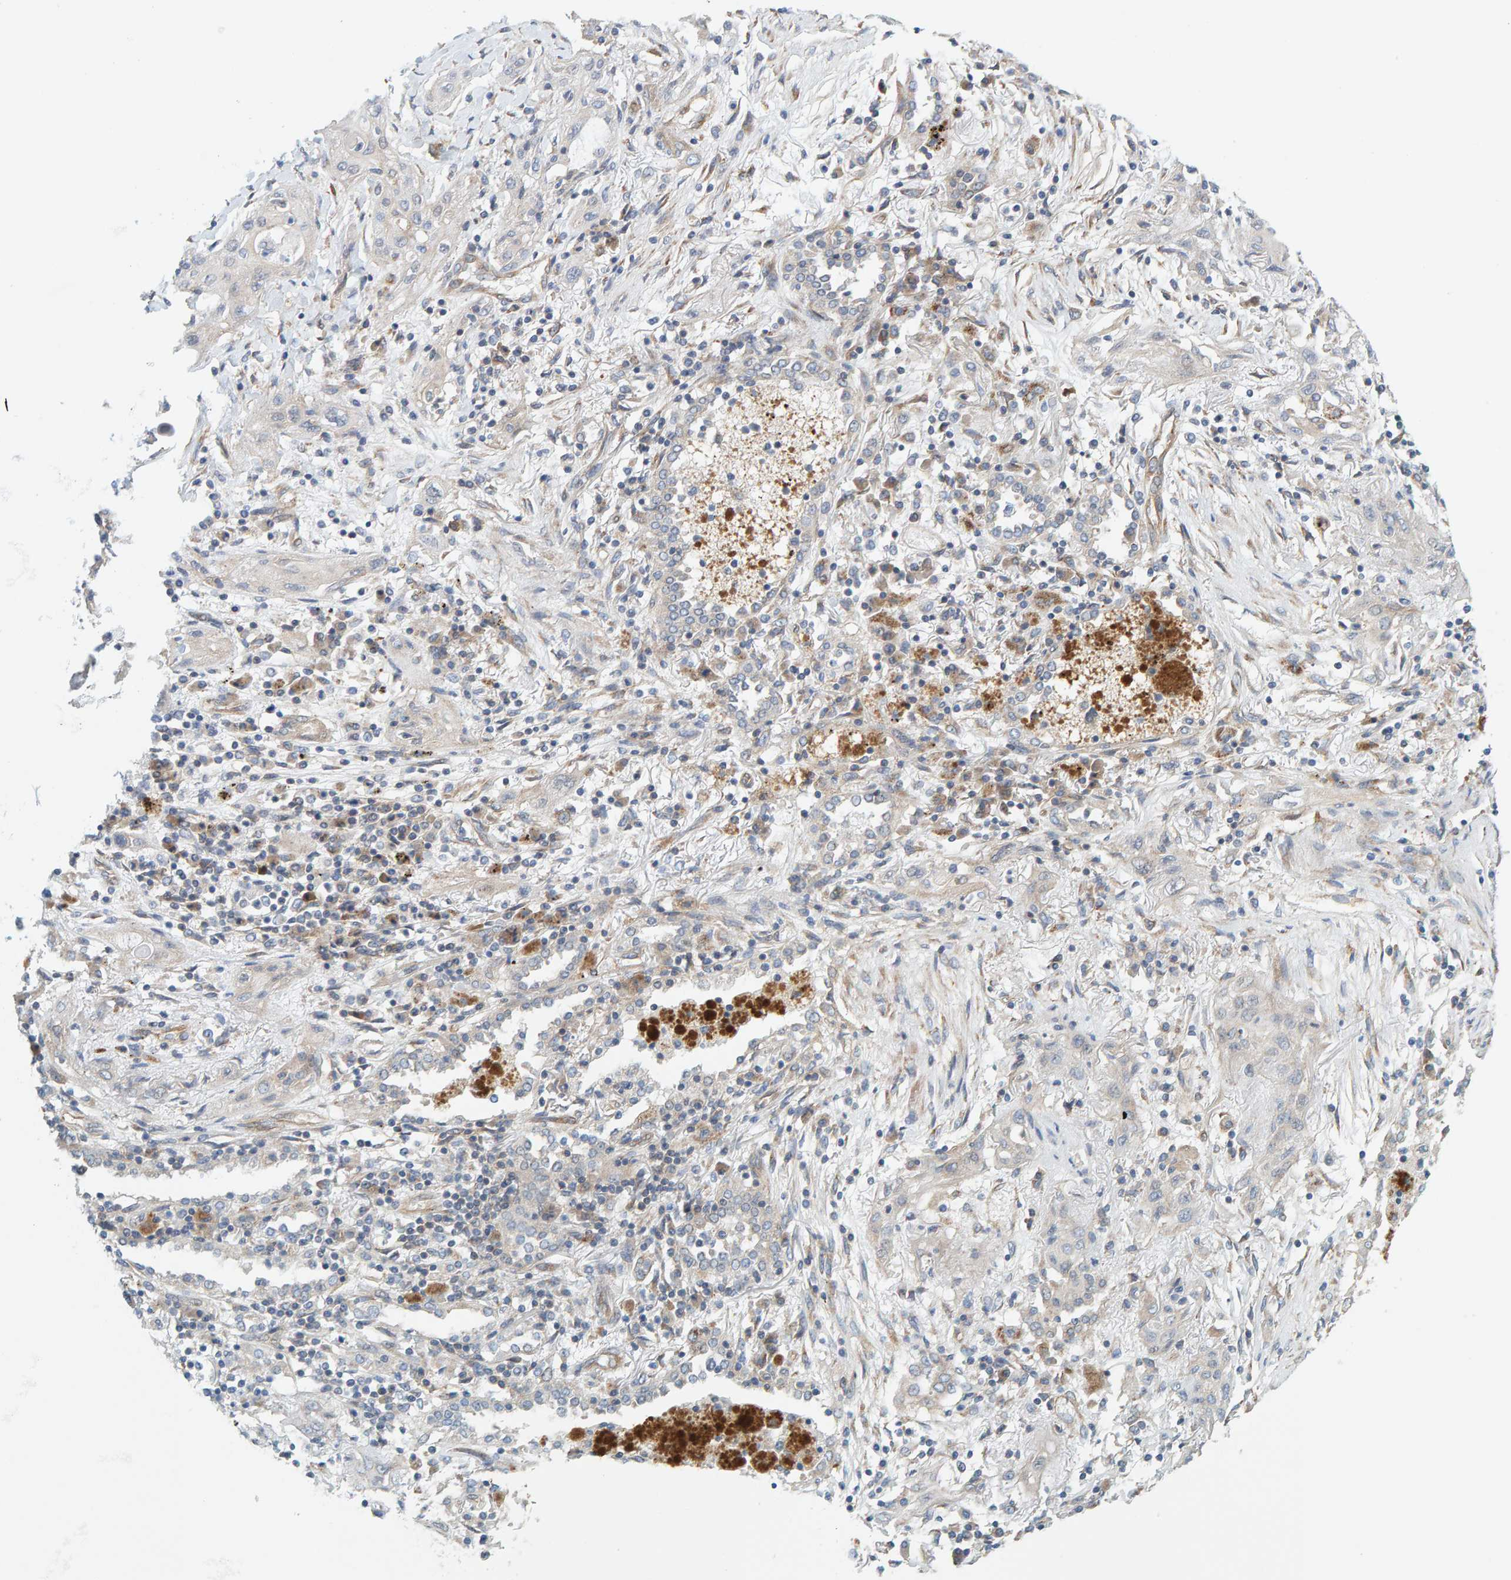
{"staining": {"intensity": "negative", "quantity": "none", "location": "none"}, "tissue": "lung cancer", "cell_type": "Tumor cells", "image_type": "cancer", "snomed": [{"axis": "morphology", "description": "Squamous cell carcinoma, NOS"}, {"axis": "topography", "description": "Lung"}], "caption": "An immunohistochemistry image of lung squamous cell carcinoma is shown. There is no staining in tumor cells of lung squamous cell carcinoma.", "gene": "PRKD2", "patient": {"sex": "female", "age": 47}}